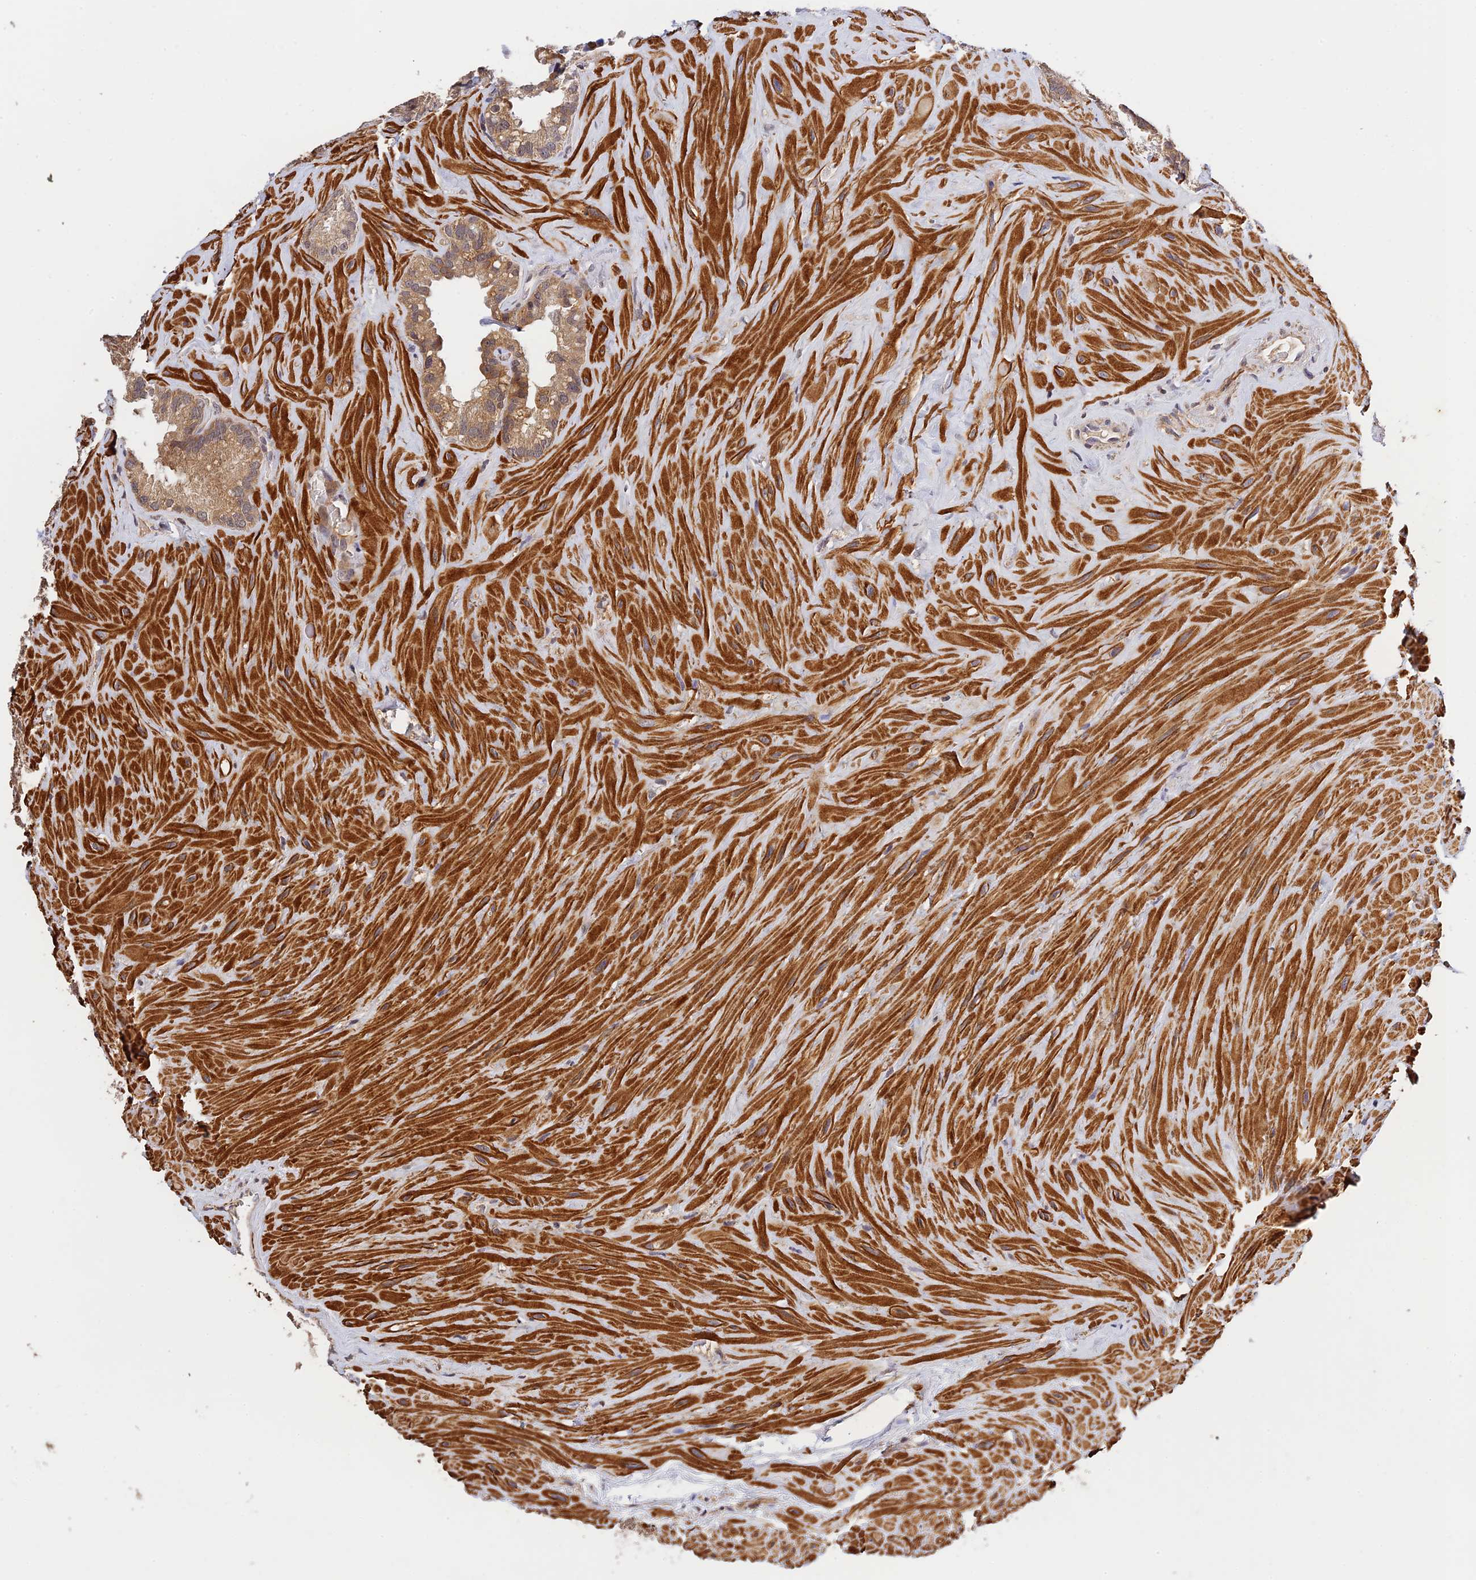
{"staining": {"intensity": "moderate", "quantity": "25%-75%", "location": "cytoplasmic/membranous"}, "tissue": "seminal vesicle", "cell_type": "Glandular cells", "image_type": "normal", "snomed": [{"axis": "morphology", "description": "Normal tissue, NOS"}, {"axis": "topography", "description": "Prostate"}, {"axis": "topography", "description": "Seminal veicle"}], "caption": "Moderate cytoplasmic/membranous positivity is identified in about 25%-75% of glandular cells in unremarkable seminal vesicle.", "gene": "CWH43", "patient": {"sex": "male", "age": 68}}